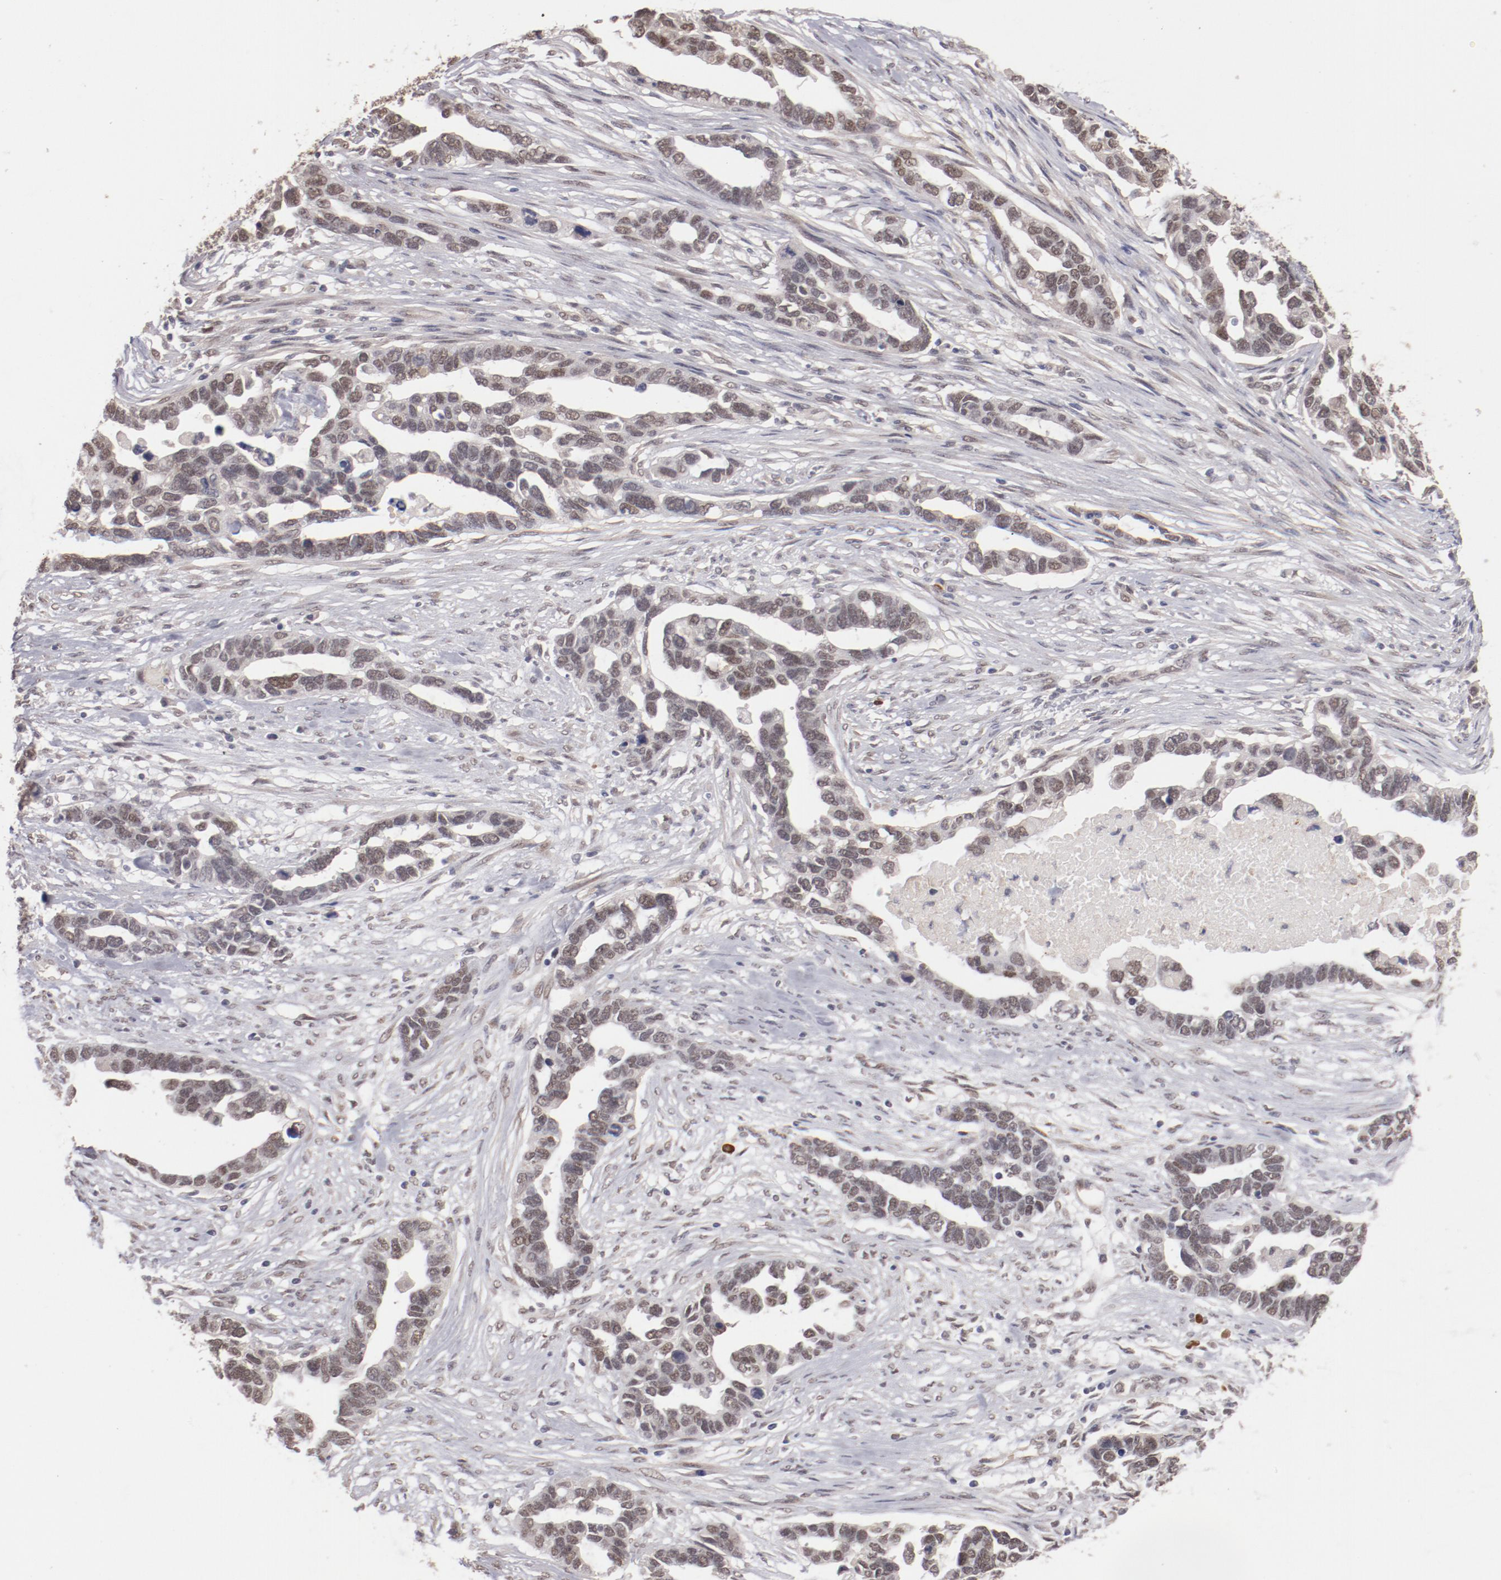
{"staining": {"intensity": "weak", "quantity": "25%-75%", "location": "nuclear"}, "tissue": "ovarian cancer", "cell_type": "Tumor cells", "image_type": "cancer", "snomed": [{"axis": "morphology", "description": "Cystadenocarcinoma, serous, NOS"}, {"axis": "topography", "description": "Ovary"}], "caption": "Immunohistochemical staining of human ovarian cancer reveals weak nuclear protein positivity in approximately 25%-75% of tumor cells. (IHC, brightfield microscopy, high magnification).", "gene": "NFE2", "patient": {"sex": "female", "age": 54}}